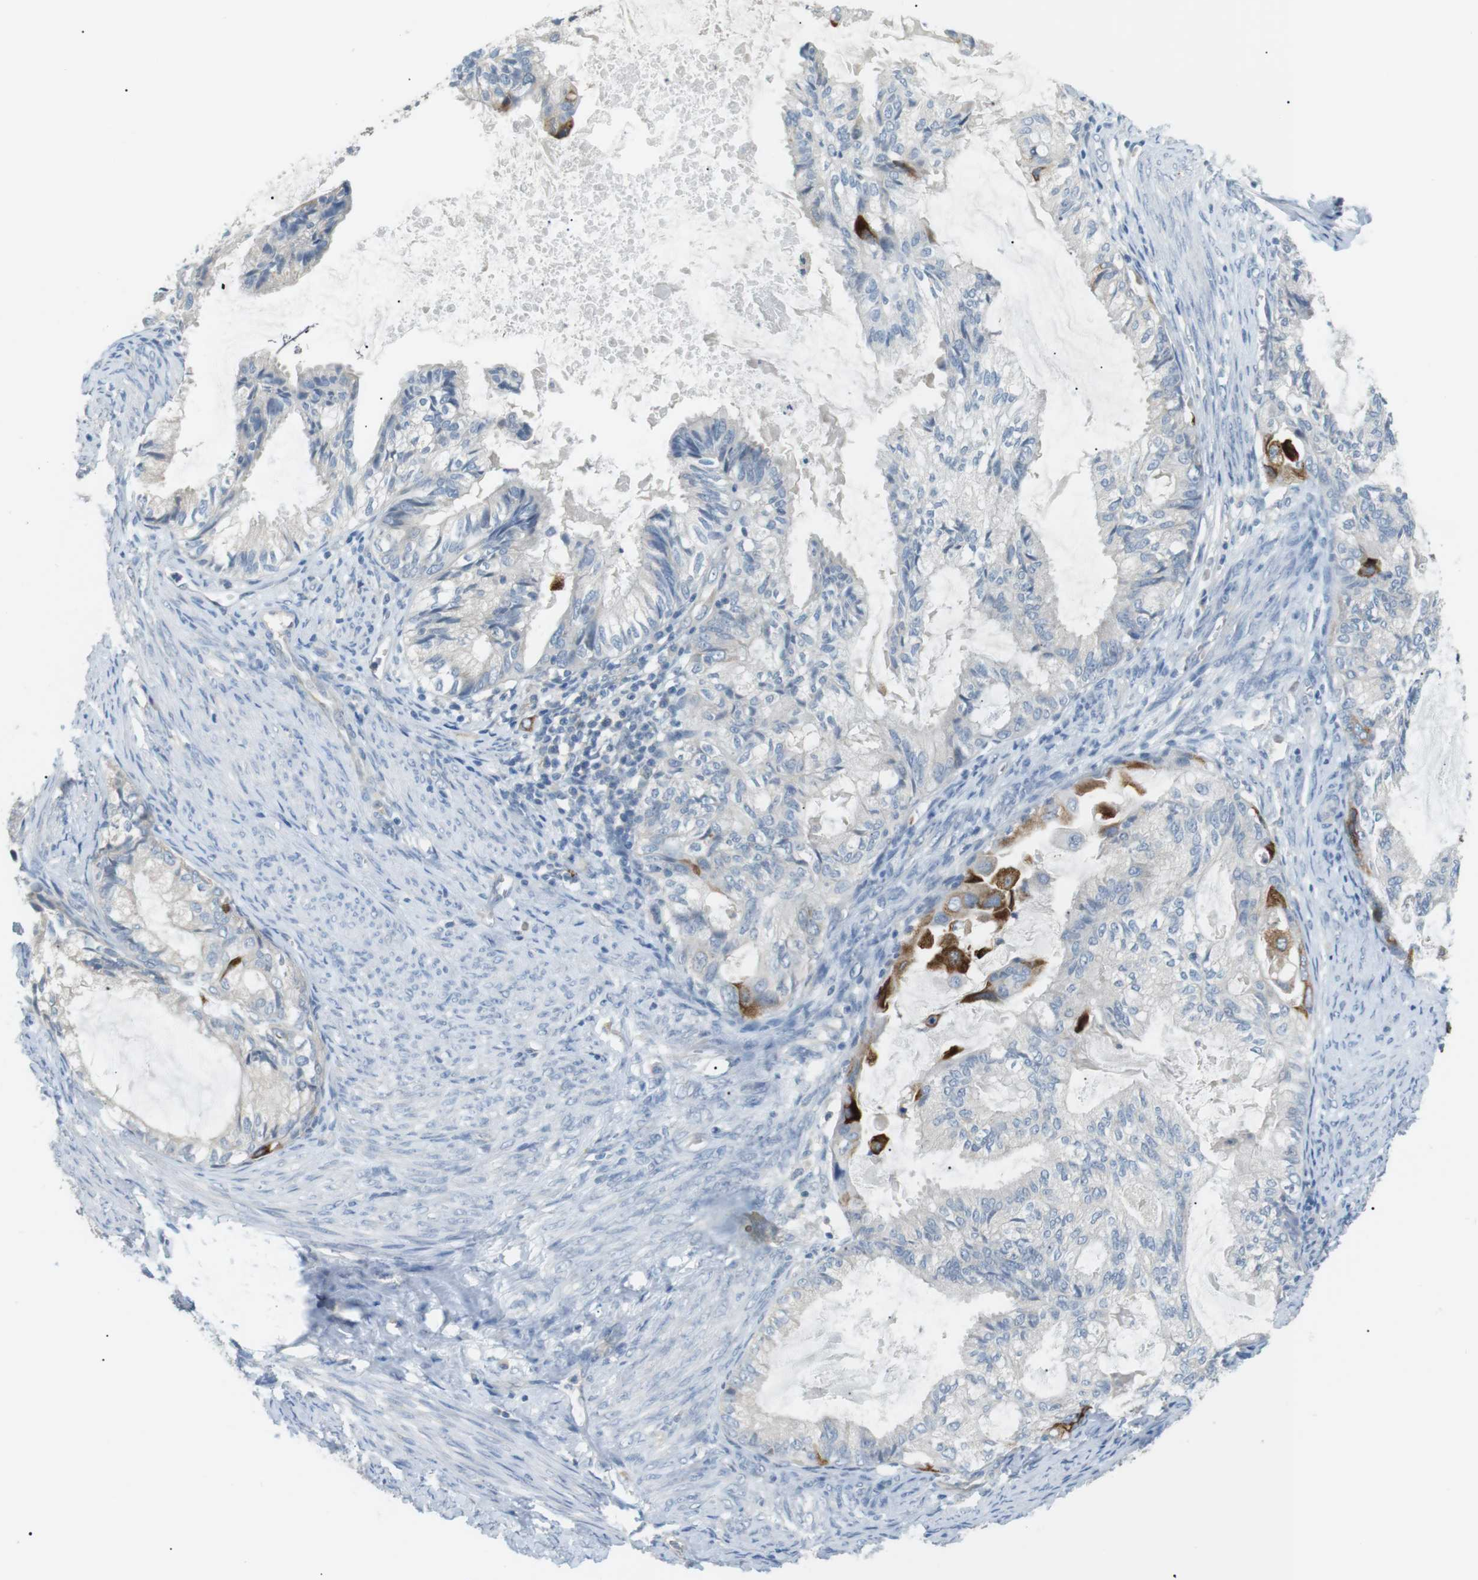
{"staining": {"intensity": "weak", "quantity": "25%-75%", "location": "cytoplasmic/membranous"}, "tissue": "cervical cancer", "cell_type": "Tumor cells", "image_type": "cancer", "snomed": [{"axis": "morphology", "description": "Normal tissue, NOS"}, {"axis": "morphology", "description": "Adenocarcinoma, NOS"}, {"axis": "topography", "description": "Cervix"}, {"axis": "topography", "description": "Endometrium"}], "caption": "Adenocarcinoma (cervical) stained with DAB (3,3'-diaminobenzidine) IHC demonstrates low levels of weak cytoplasmic/membranous staining in about 25%-75% of tumor cells.", "gene": "CDH26", "patient": {"sex": "female", "age": 86}}